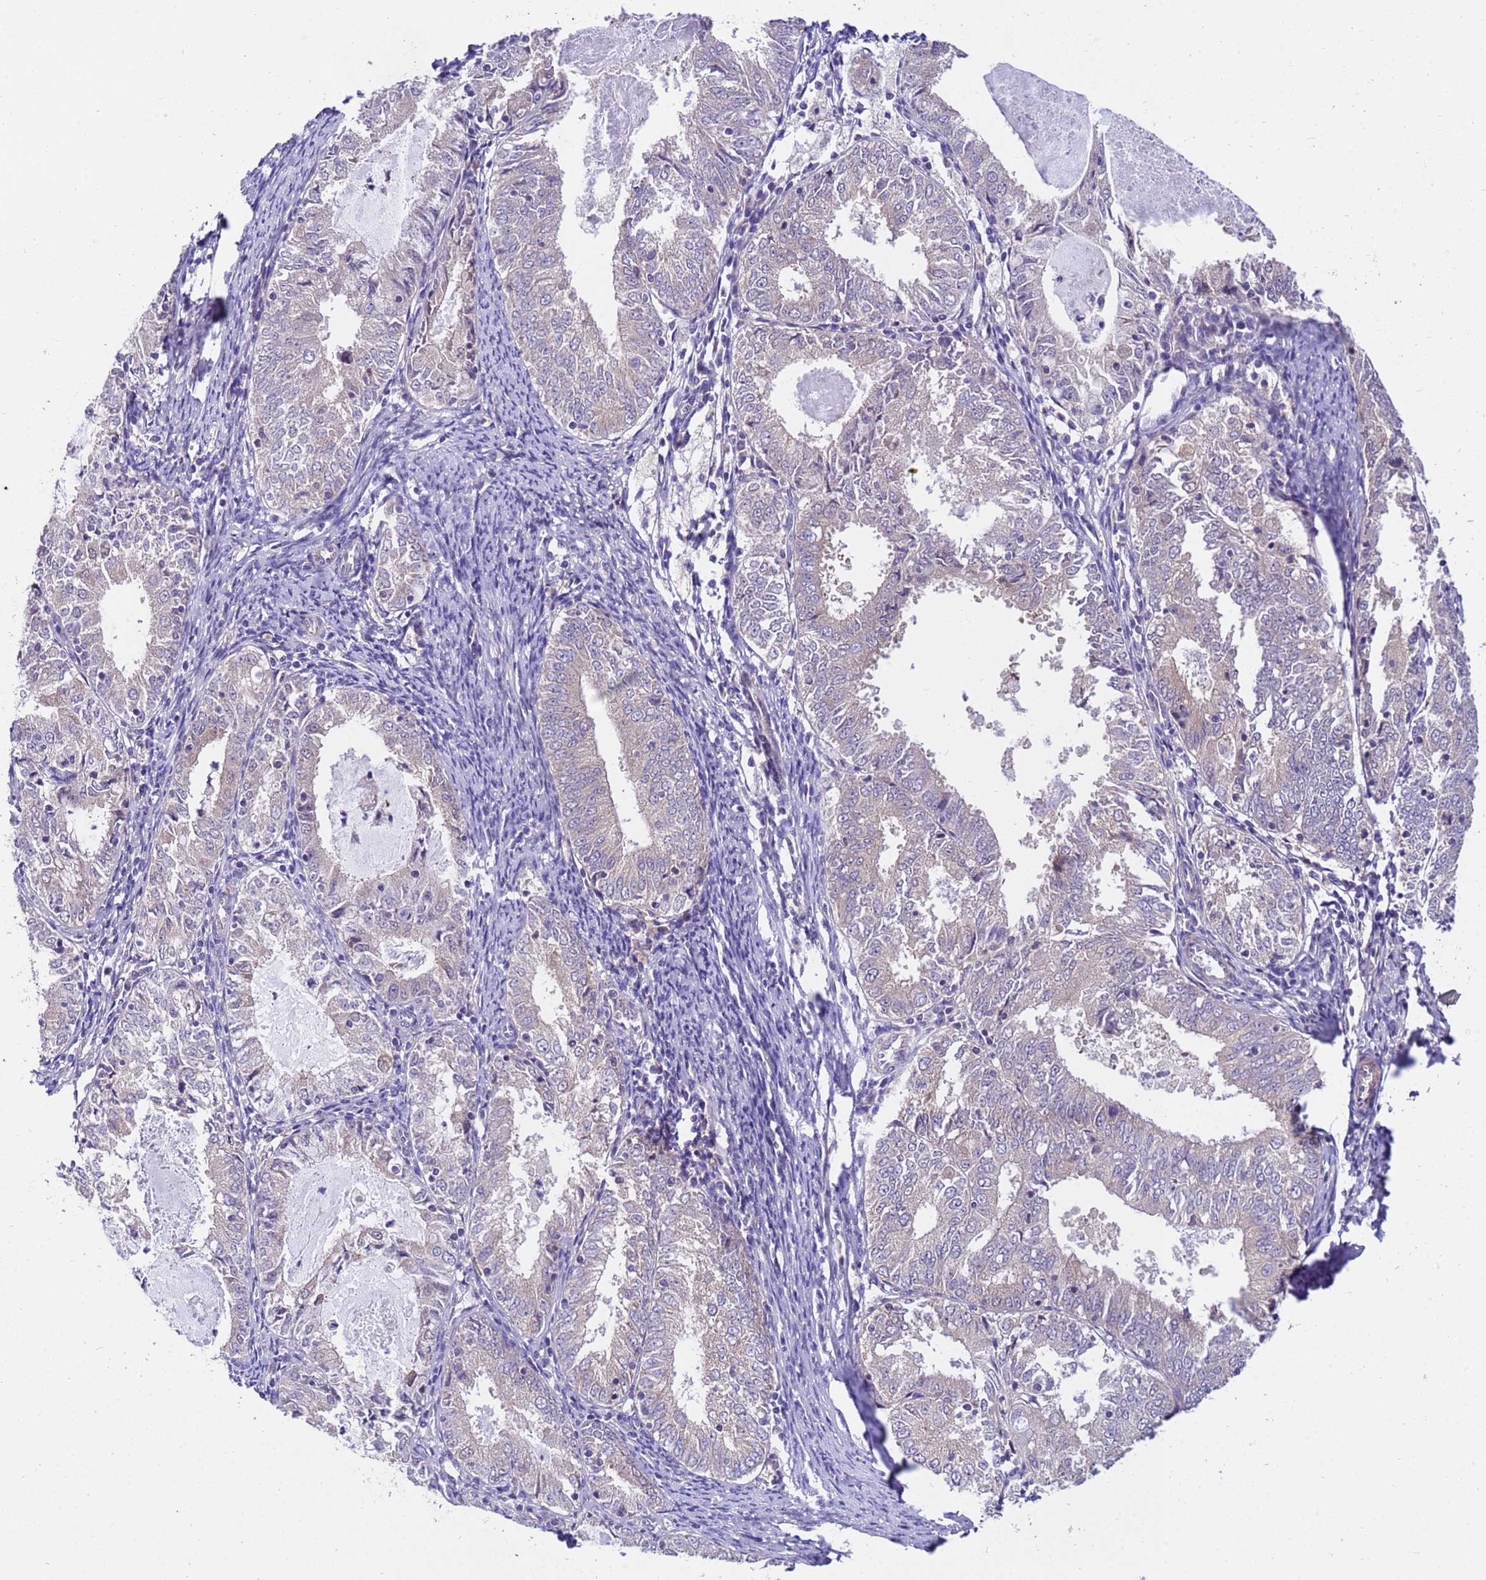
{"staining": {"intensity": "weak", "quantity": "<25%", "location": "cytoplasmic/membranous"}, "tissue": "endometrial cancer", "cell_type": "Tumor cells", "image_type": "cancer", "snomed": [{"axis": "morphology", "description": "Adenocarcinoma, NOS"}, {"axis": "topography", "description": "Endometrium"}], "caption": "IHC histopathology image of human endometrial adenocarcinoma stained for a protein (brown), which demonstrates no positivity in tumor cells.", "gene": "GET3", "patient": {"sex": "female", "age": 57}}